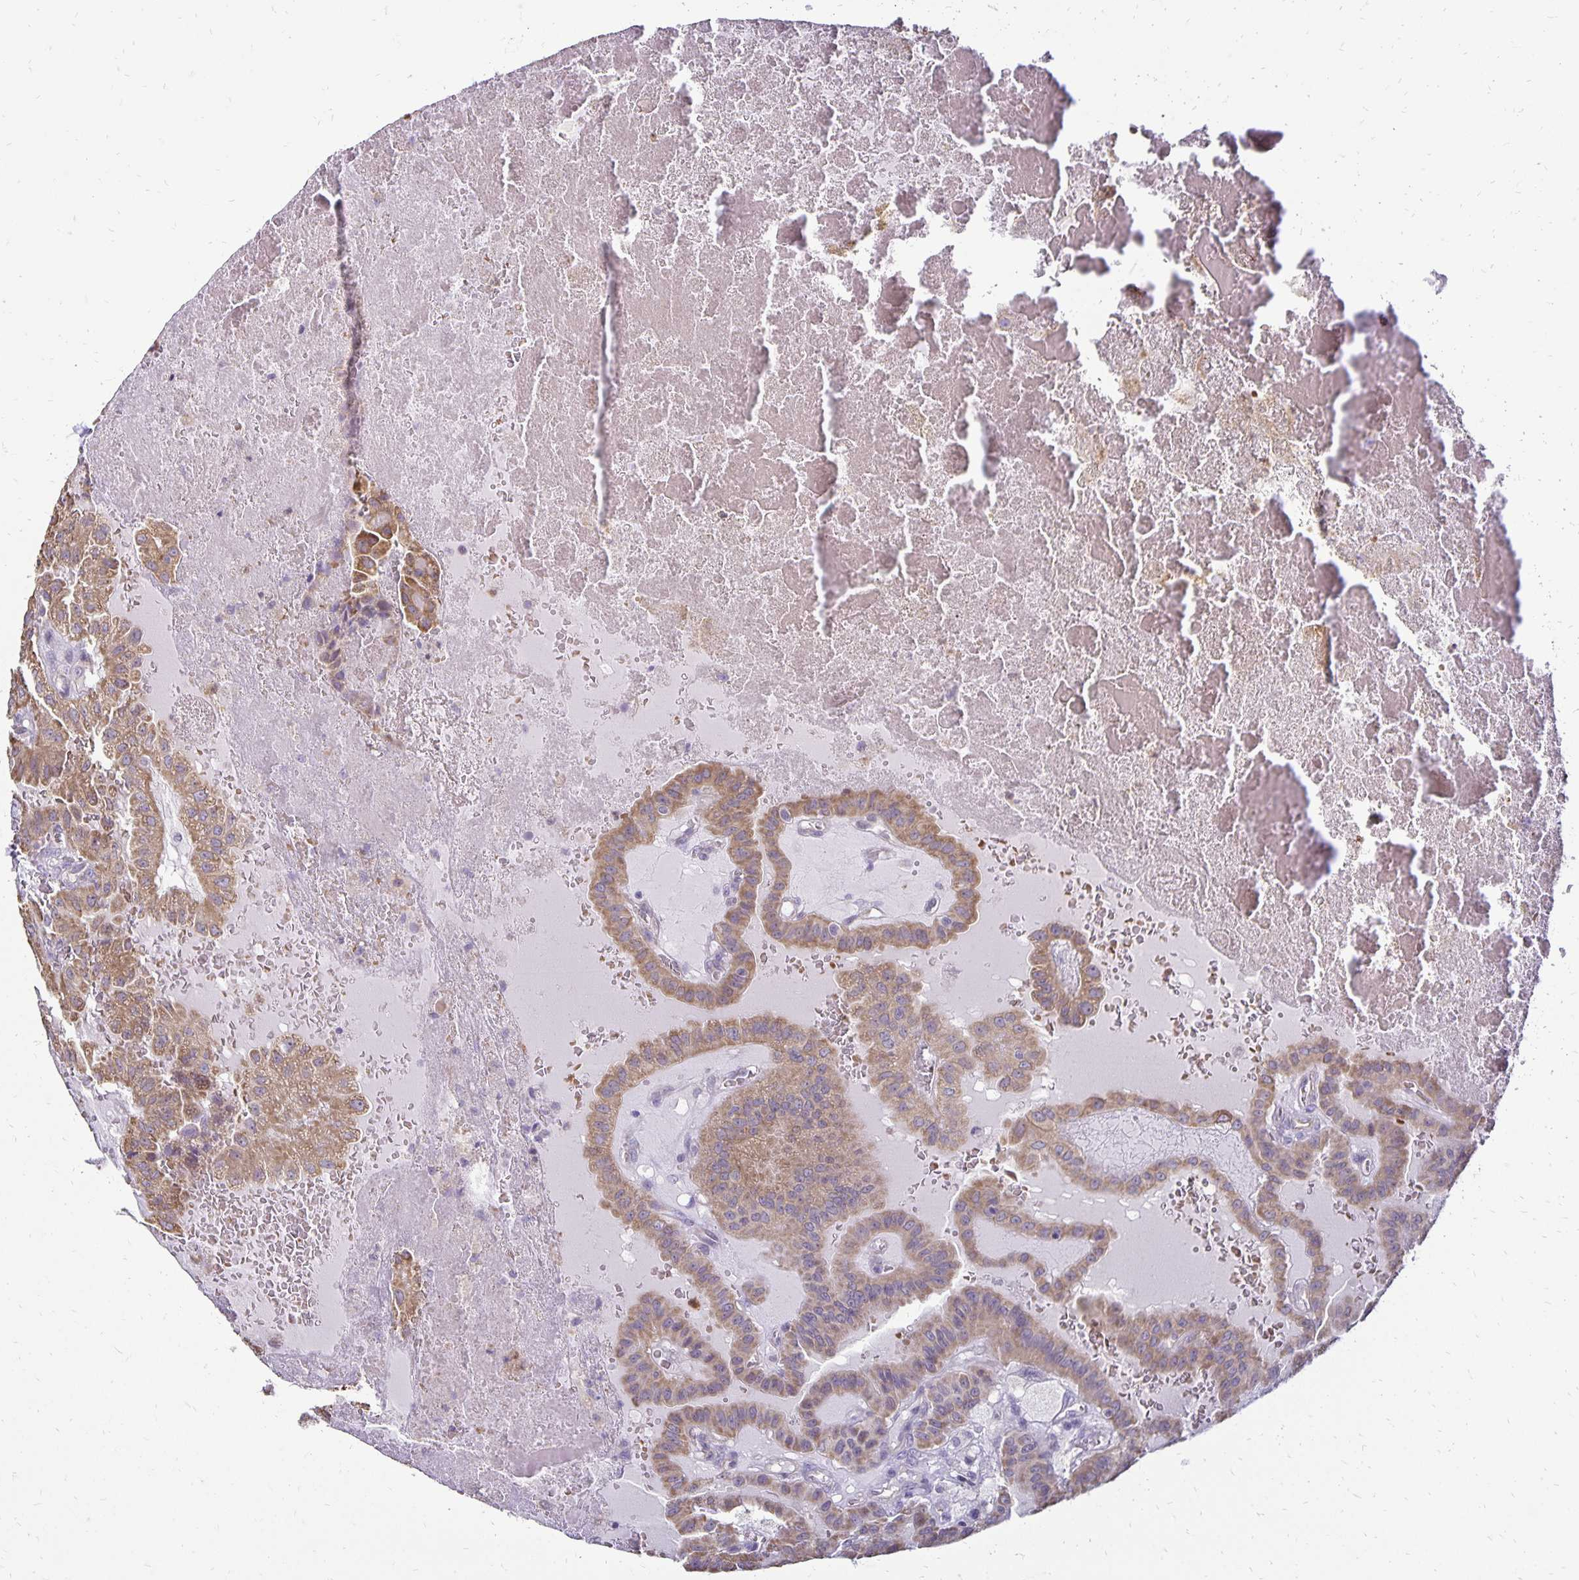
{"staining": {"intensity": "moderate", "quantity": ">75%", "location": "cytoplasmic/membranous"}, "tissue": "thyroid cancer", "cell_type": "Tumor cells", "image_type": "cancer", "snomed": [{"axis": "morphology", "description": "Papillary adenocarcinoma, NOS"}, {"axis": "topography", "description": "Thyroid gland"}], "caption": "Thyroid papillary adenocarcinoma was stained to show a protein in brown. There is medium levels of moderate cytoplasmic/membranous expression in approximately >75% of tumor cells.", "gene": "FN3K", "patient": {"sex": "male", "age": 87}}